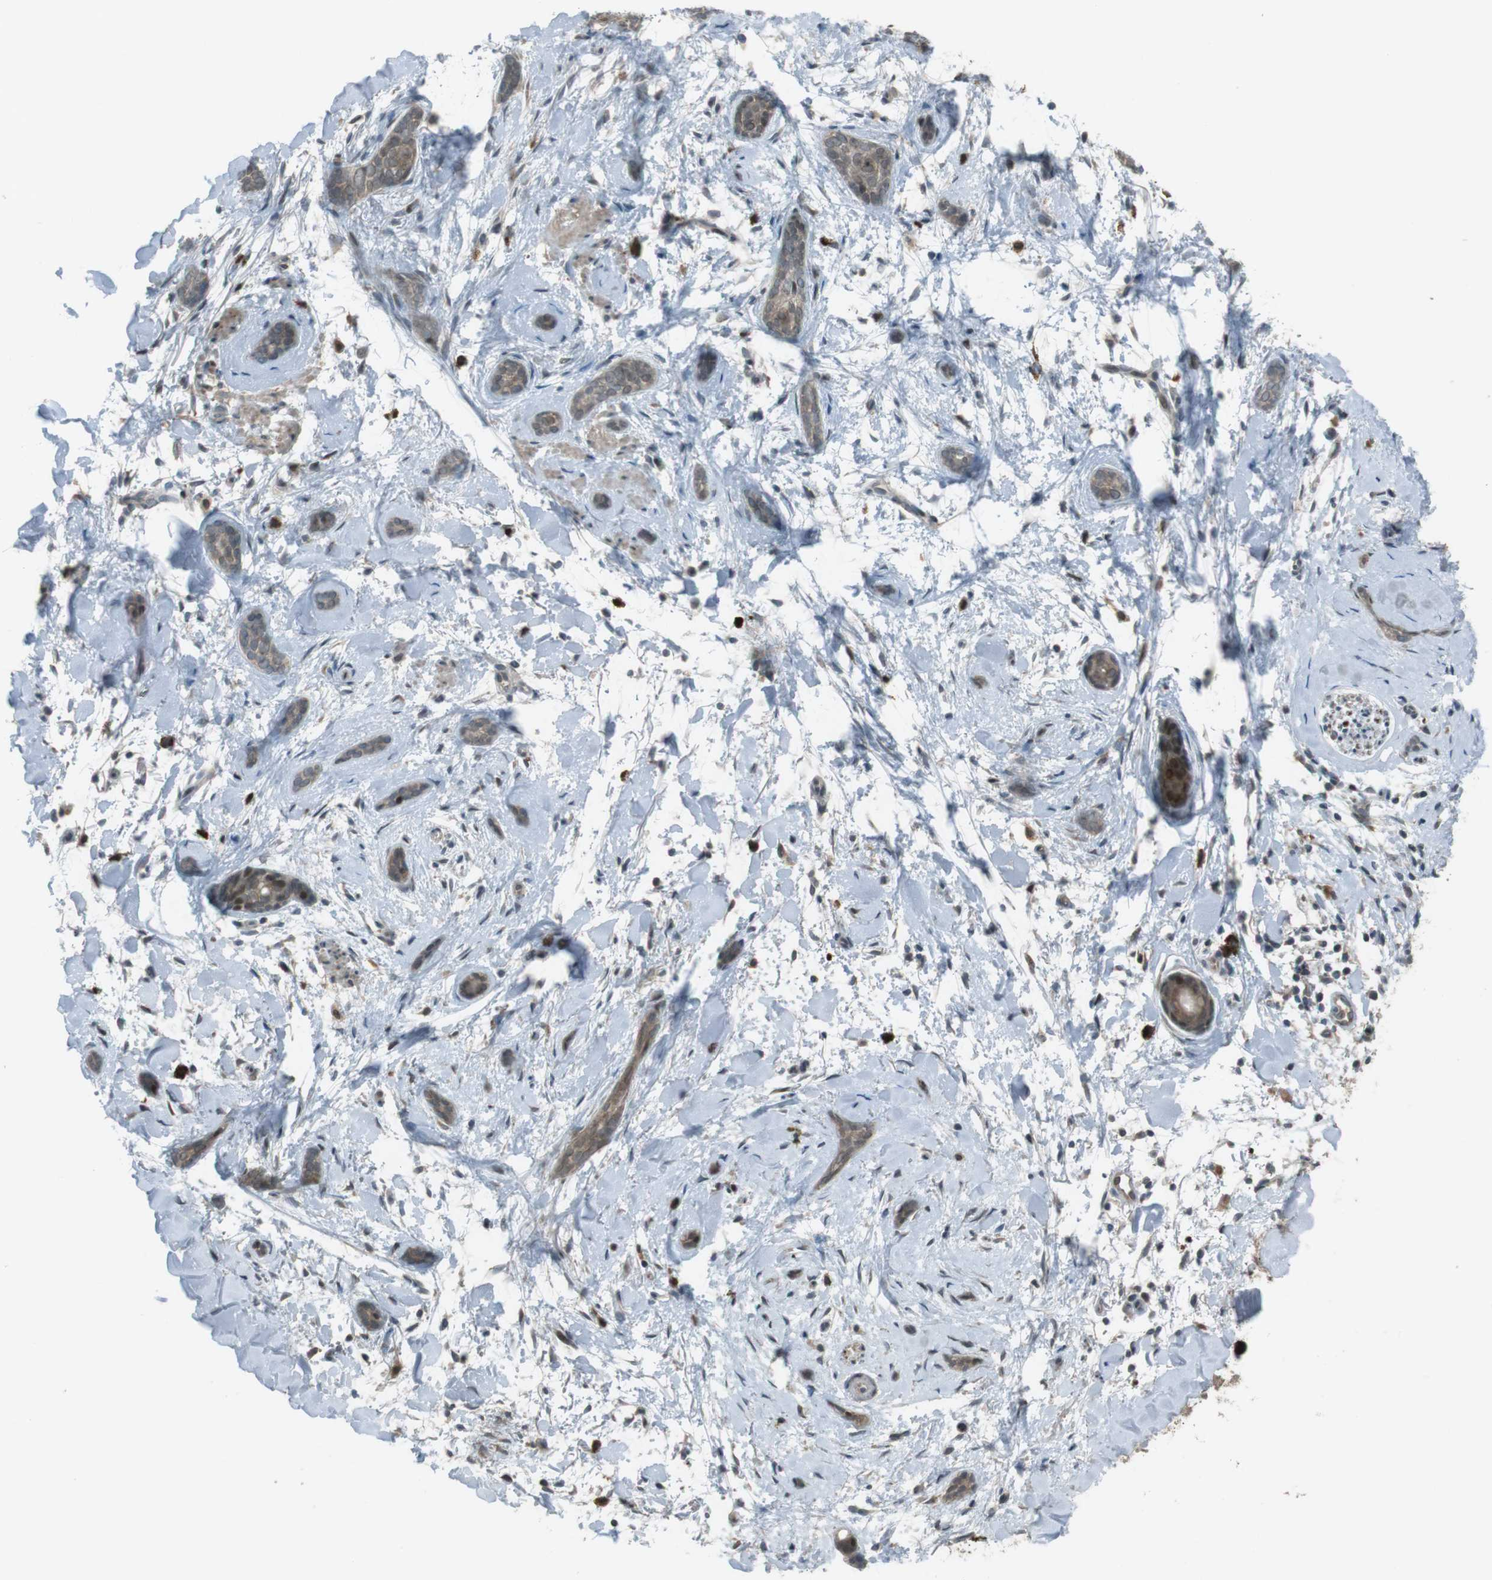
{"staining": {"intensity": "weak", "quantity": ">75%", "location": "cytoplasmic/membranous,nuclear"}, "tissue": "skin cancer", "cell_type": "Tumor cells", "image_type": "cancer", "snomed": [{"axis": "morphology", "description": "Basal cell carcinoma"}, {"axis": "morphology", "description": "Adnexal tumor, benign"}, {"axis": "topography", "description": "Skin"}], "caption": "IHC image of human basal cell carcinoma (skin) stained for a protein (brown), which demonstrates low levels of weak cytoplasmic/membranous and nuclear expression in about >75% of tumor cells.", "gene": "SLITRK5", "patient": {"sex": "female", "age": 42}}